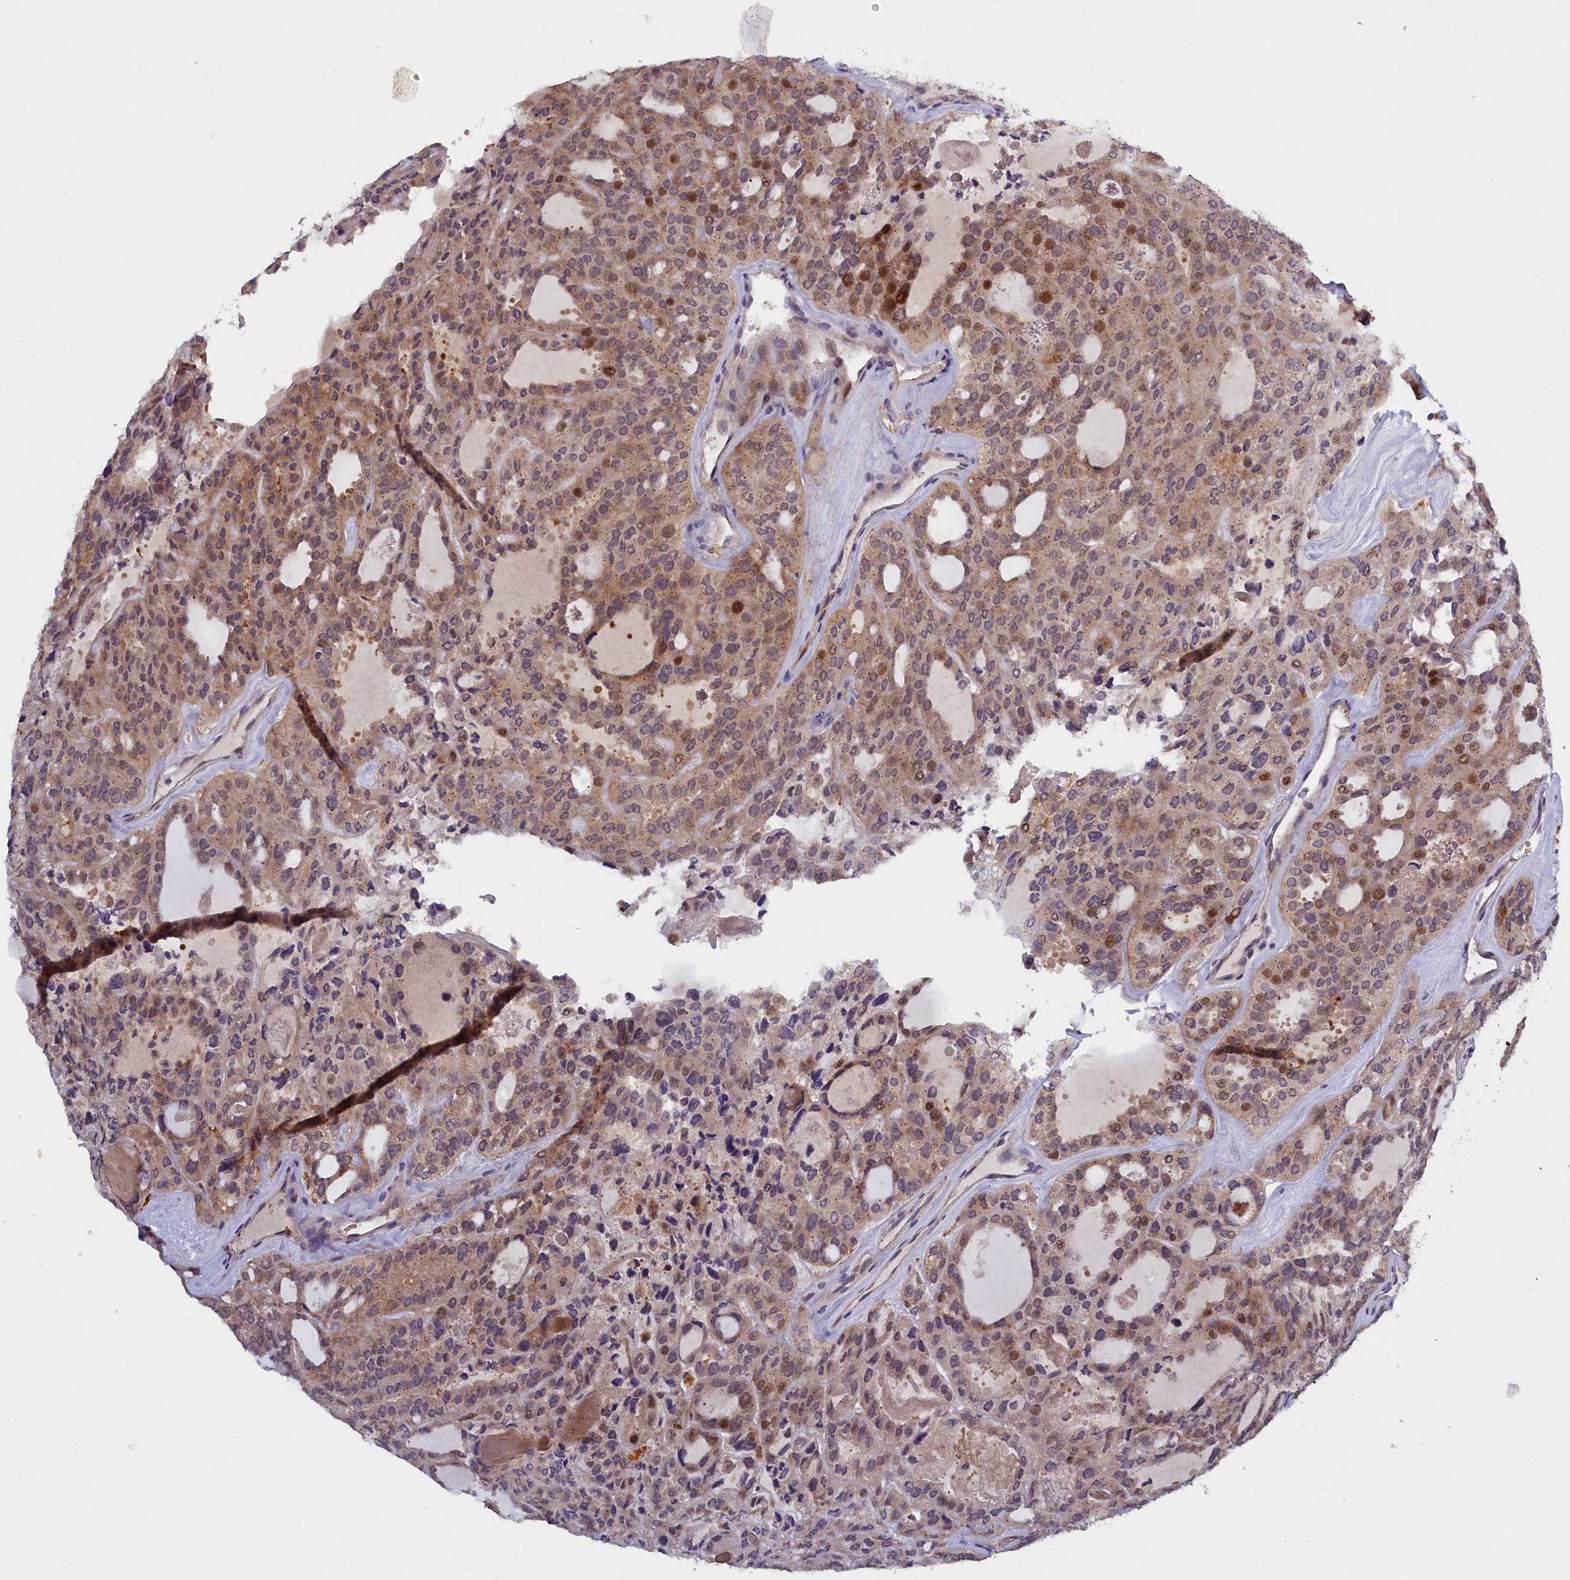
{"staining": {"intensity": "moderate", "quantity": ">75%", "location": "cytoplasmic/membranous,nuclear"}, "tissue": "thyroid cancer", "cell_type": "Tumor cells", "image_type": "cancer", "snomed": [{"axis": "morphology", "description": "Follicular adenoma carcinoma, NOS"}, {"axis": "topography", "description": "Thyroid gland"}], "caption": "A photomicrograph showing moderate cytoplasmic/membranous and nuclear staining in about >75% of tumor cells in thyroid cancer (follicular adenoma carcinoma), as visualized by brown immunohistochemical staining.", "gene": "NAIP", "patient": {"sex": "male", "age": 75}}